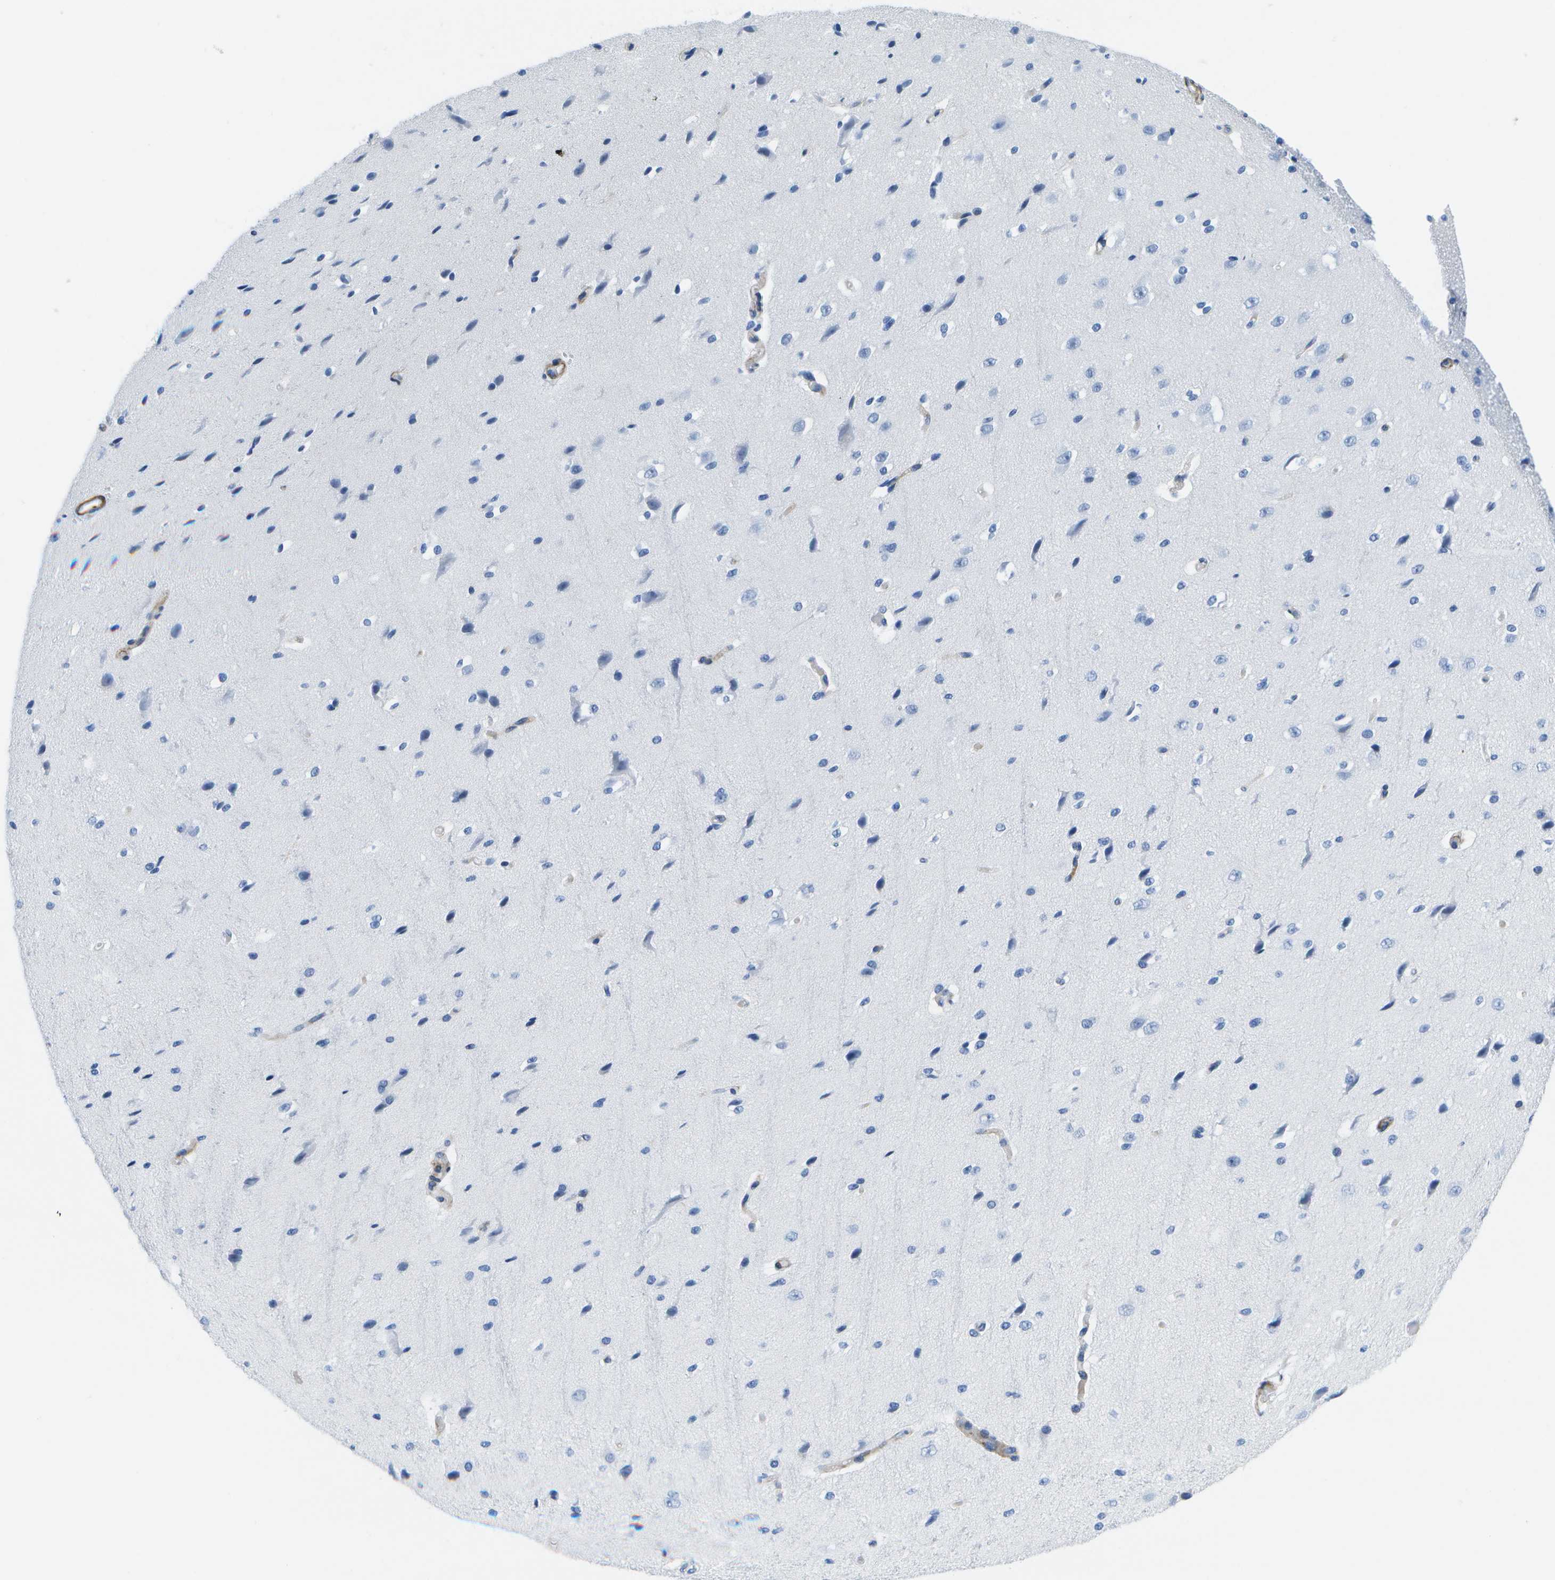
{"staining": {"intensity": "strong", "quantity": "<25%", "location": "cytoplasmic/membranous"}, "tissue": "cerebral cortex", "cell_type": "Endothelial cells", "image_type": "normal", "snomed": [{"axis": "morphology", "description": "Normal tissue, NOS"}, {"axis": "morphology", "description": "Developmental malformation"}, {"axis": "topography", "description": "Cerebral cortex"}], "caption": "The micrograph reveals immunohistochemical staining of normal cerebral cortex. There is strong cytoplasmic/membranous positivity is identified in about <25% of endothelial cells. Ihc stains the protein in brown and the nuclei are stained blue.", "gene": "ADGRG6", "patient": {"sex": "female", "age": 30}}